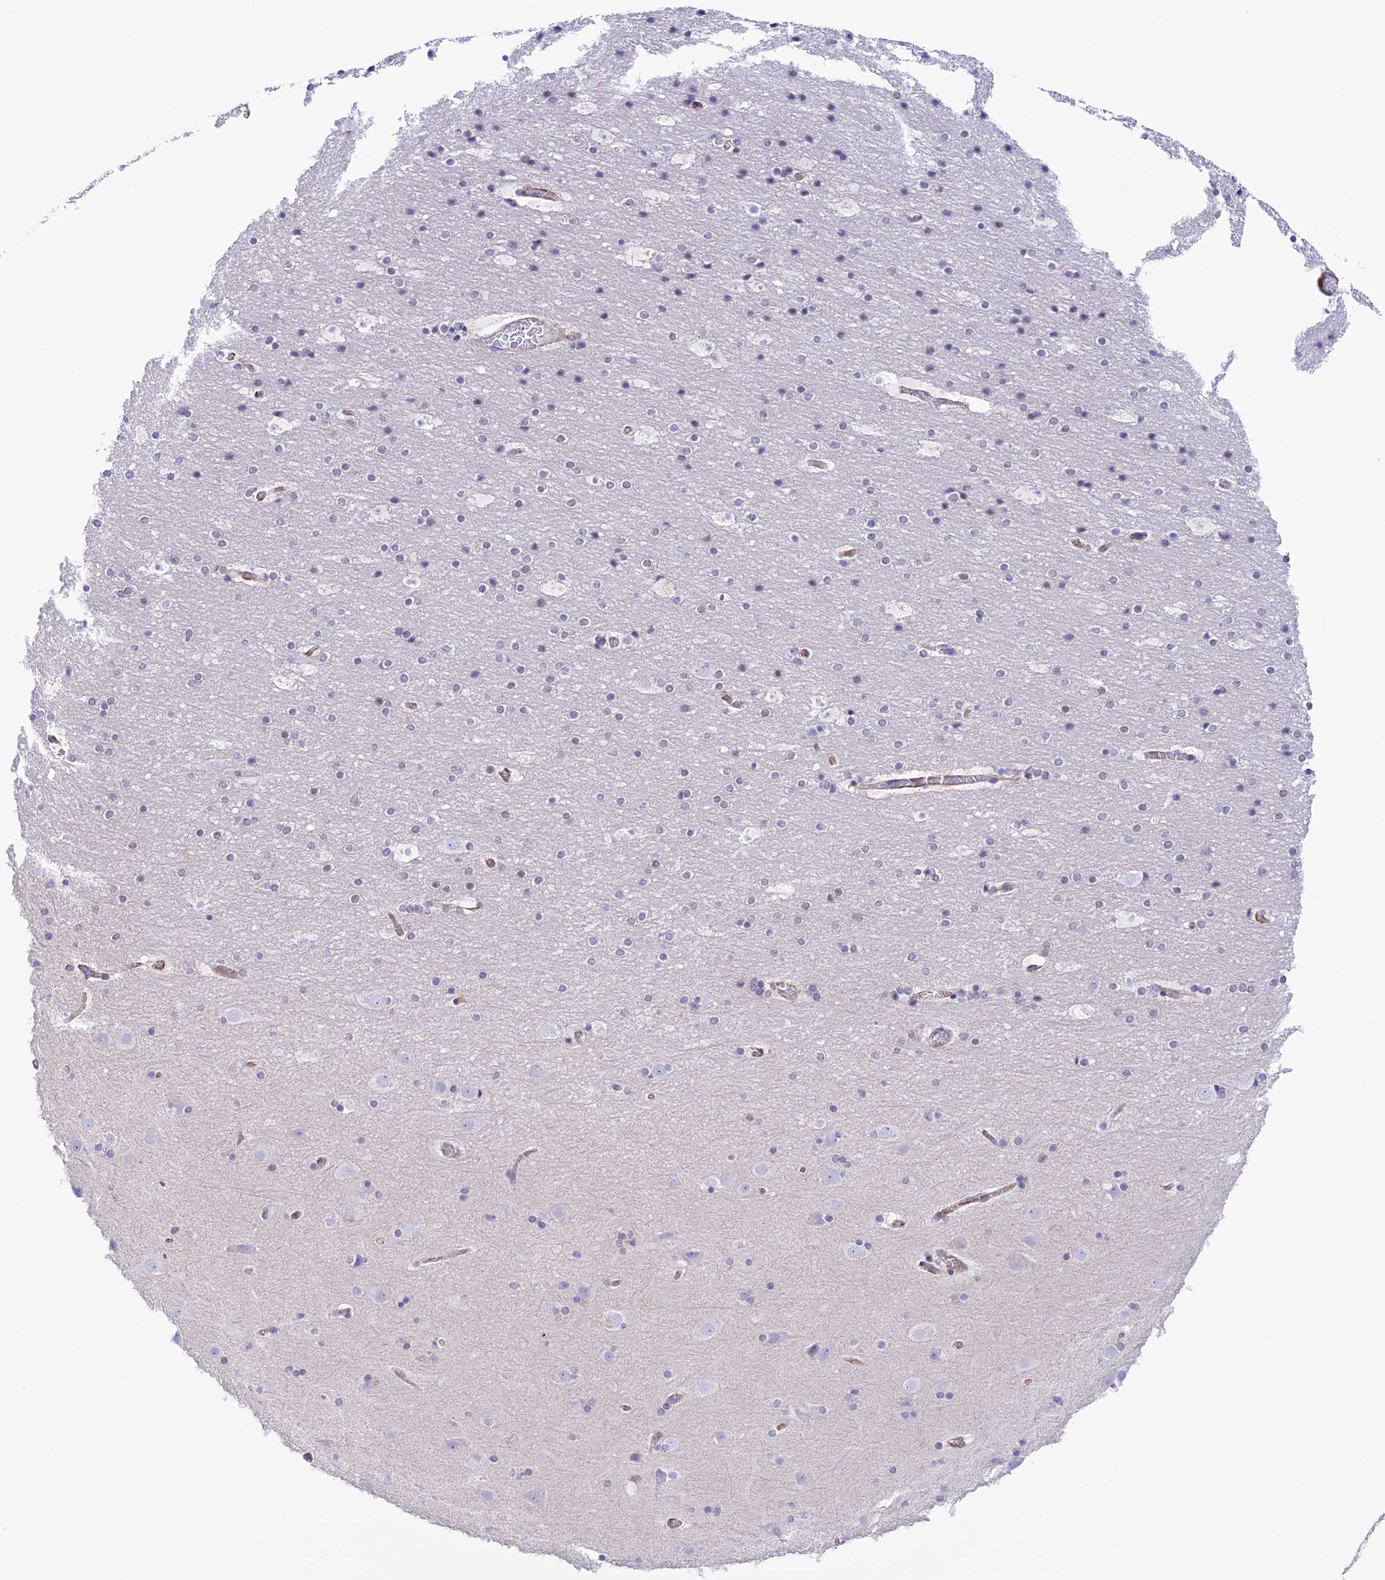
{"staining": {"intensity": "moderate", "quantity": ">75%", "location": "cytoplasmic/membranous"}, "tissue": "cerebral cortex", "cell_type": "Endothelial cells", "image_type": "normal", "snomed": [{"axis": "morphology", "description": "Normal tissue, NOS"}, {"axis": "topography", "description": "Cerebral cortex"}], "caption": "IHC (DAB (3,3'-diaminobenzidine)) staining of normal cerebral cortex shows moderate cytoplasmic/membranous protein positivity in about >75% of endothelial cells. (IHC, brightfield microscopy, high magnification).", "gene": "ZNF652", "patient": {"sex": "male", "age": 57}}